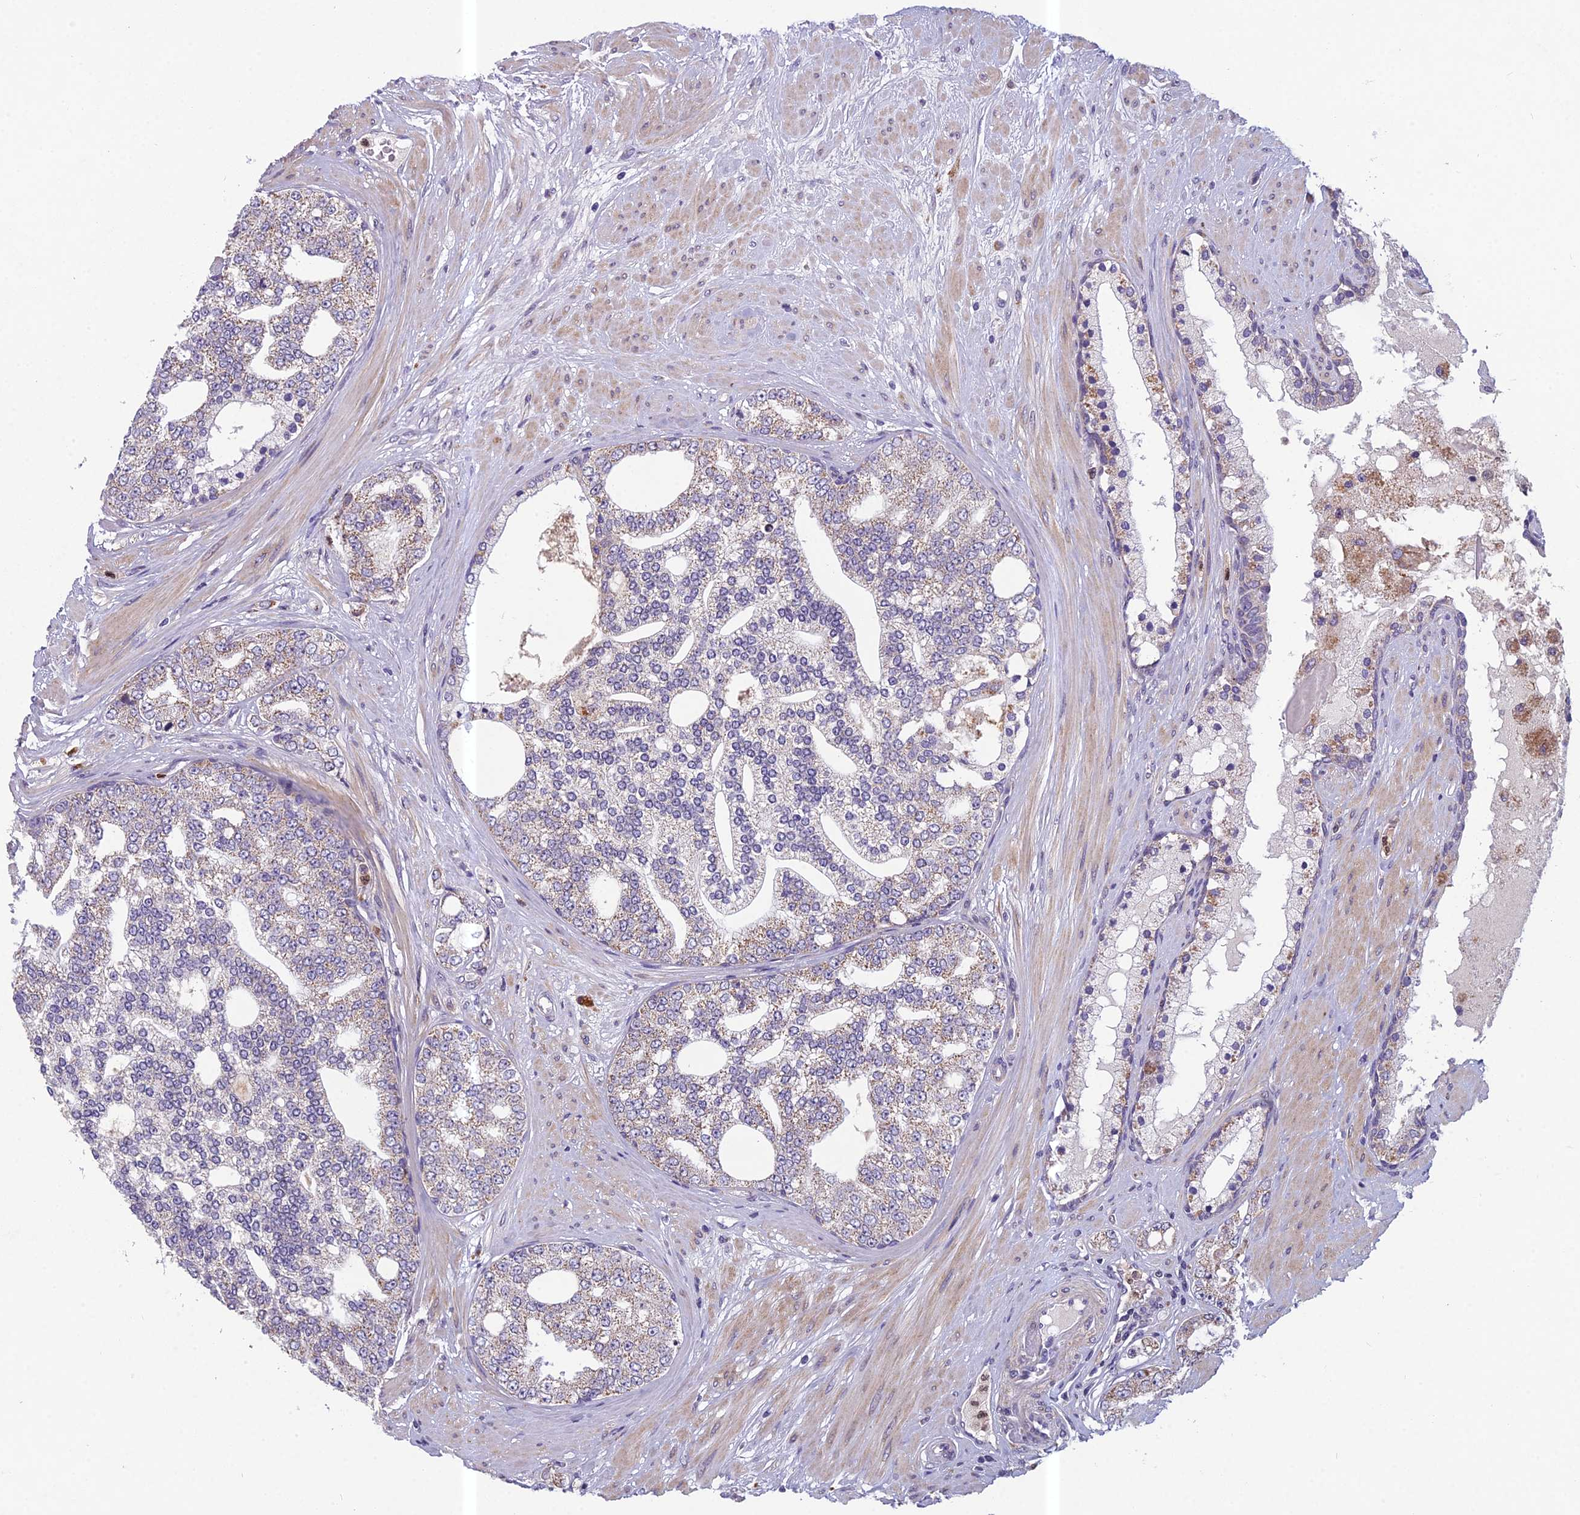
{"staining": {"intensity": "weak", "quantity": "<25%", "location": "cytoplasmic/membranous"}, "tissue": "prostate cancer", "cell_type": "Tumor cells", "image_type": "cancer", "snomed": [{"axis": "morphology", "description": "Adenocarcinoma, High grade"}, {"axis": "topography", "description": "Prostate"}], "caption": "Immunohistochemistry photomicrograph of prostate cancer stained for a protein (brown), which displays no expression in tumor cells.", "gene": "ENSG00000188897", "patient": {"sex": "male", "age": 64}}